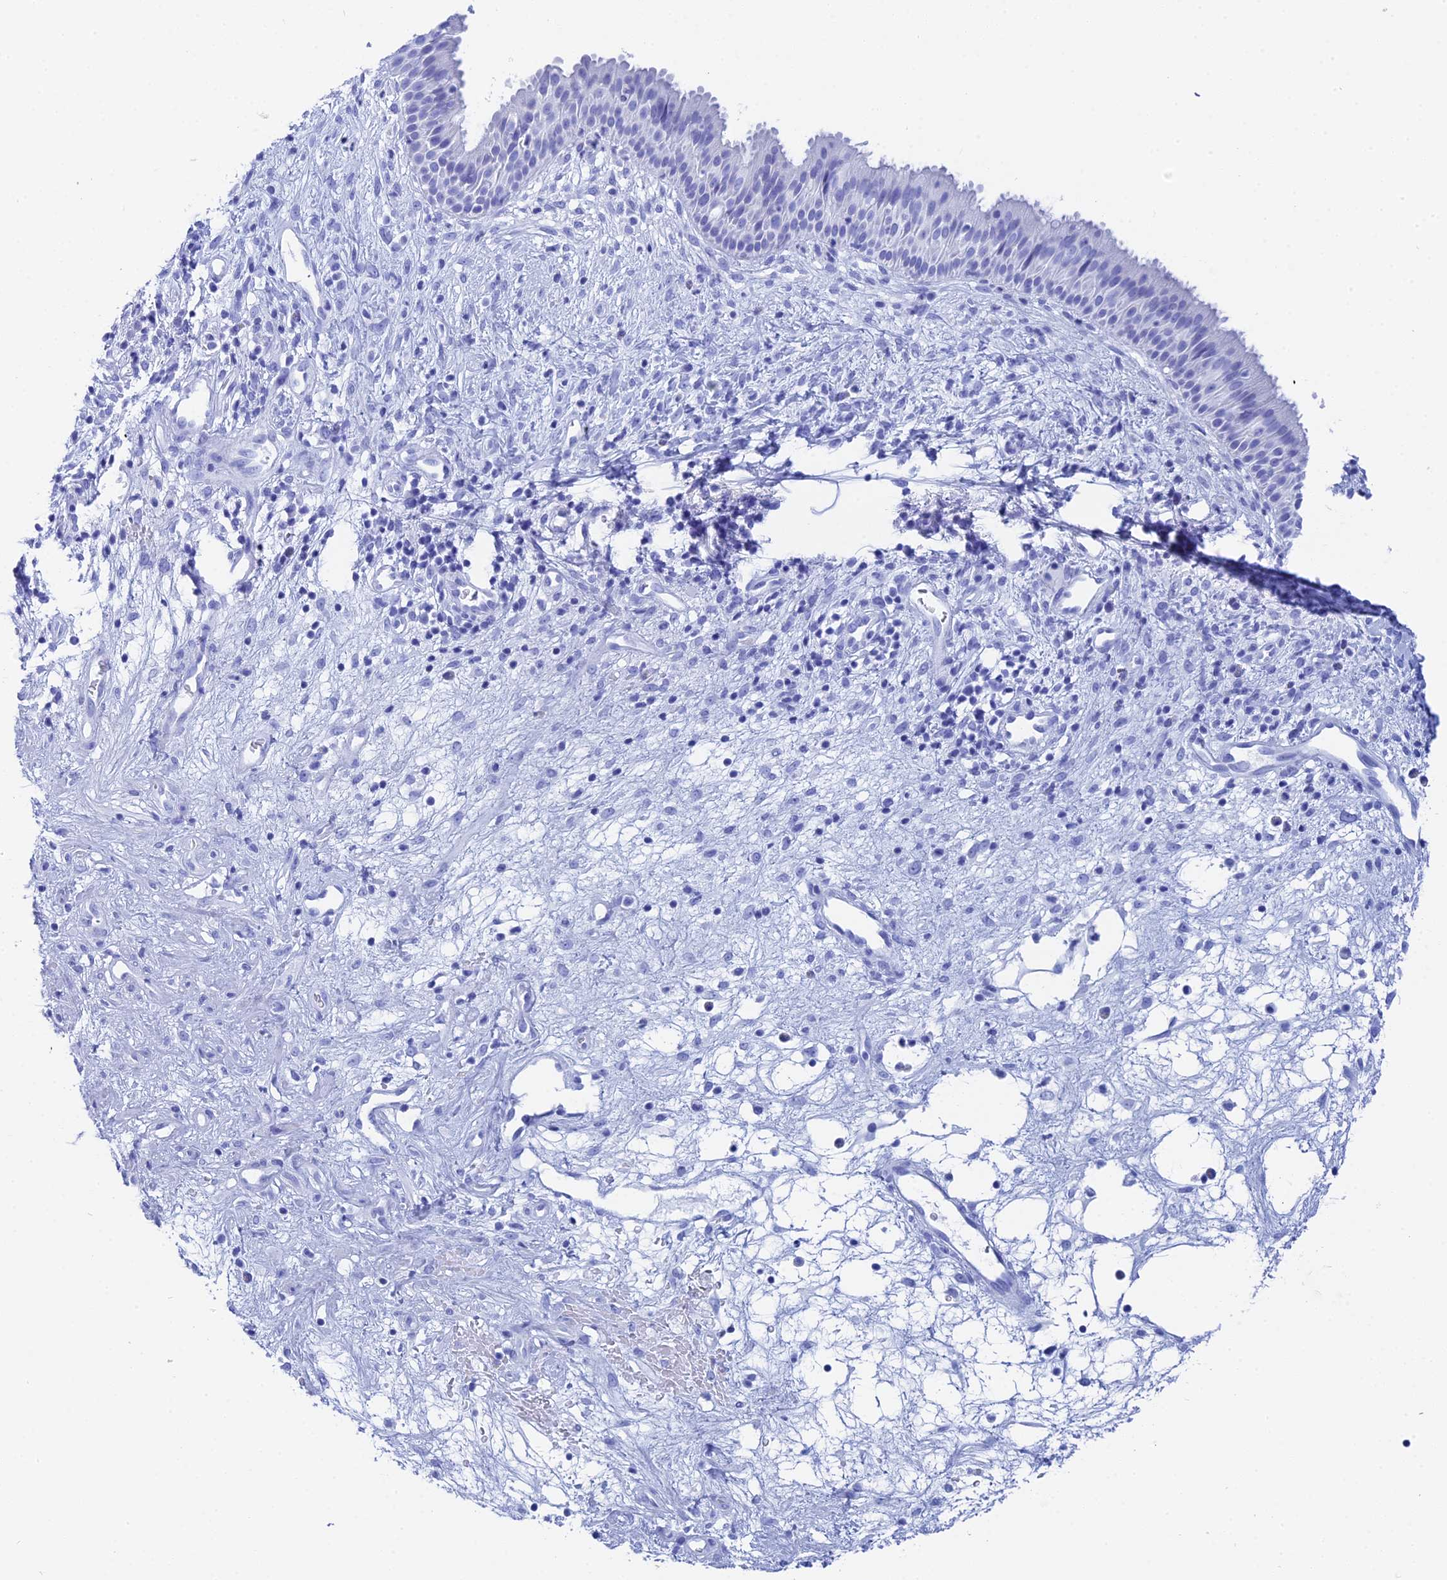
{"staining": {"intensity": "negative", "quantity": "none", "location": "none"}, "tissue": "nasopharynx", "cell_type": "Respiratory epithelial cells", "image_type": "normal", "snomed": [{"axis": "morphology", "description": "Normal tissue, NOS"}, {"axis": "topography", "description": "Nasopharynx"}], "caption": "Respiratory epithelial cells show no significant staining in normal nasopharynx. The staining is performed using DAB (3,3'-diaminobenzidine) brown chromogen with nuclei counter-stained in using hematoxylin.", "gene": "TEX101", "patient": {"sex": "male", "age": 22}}